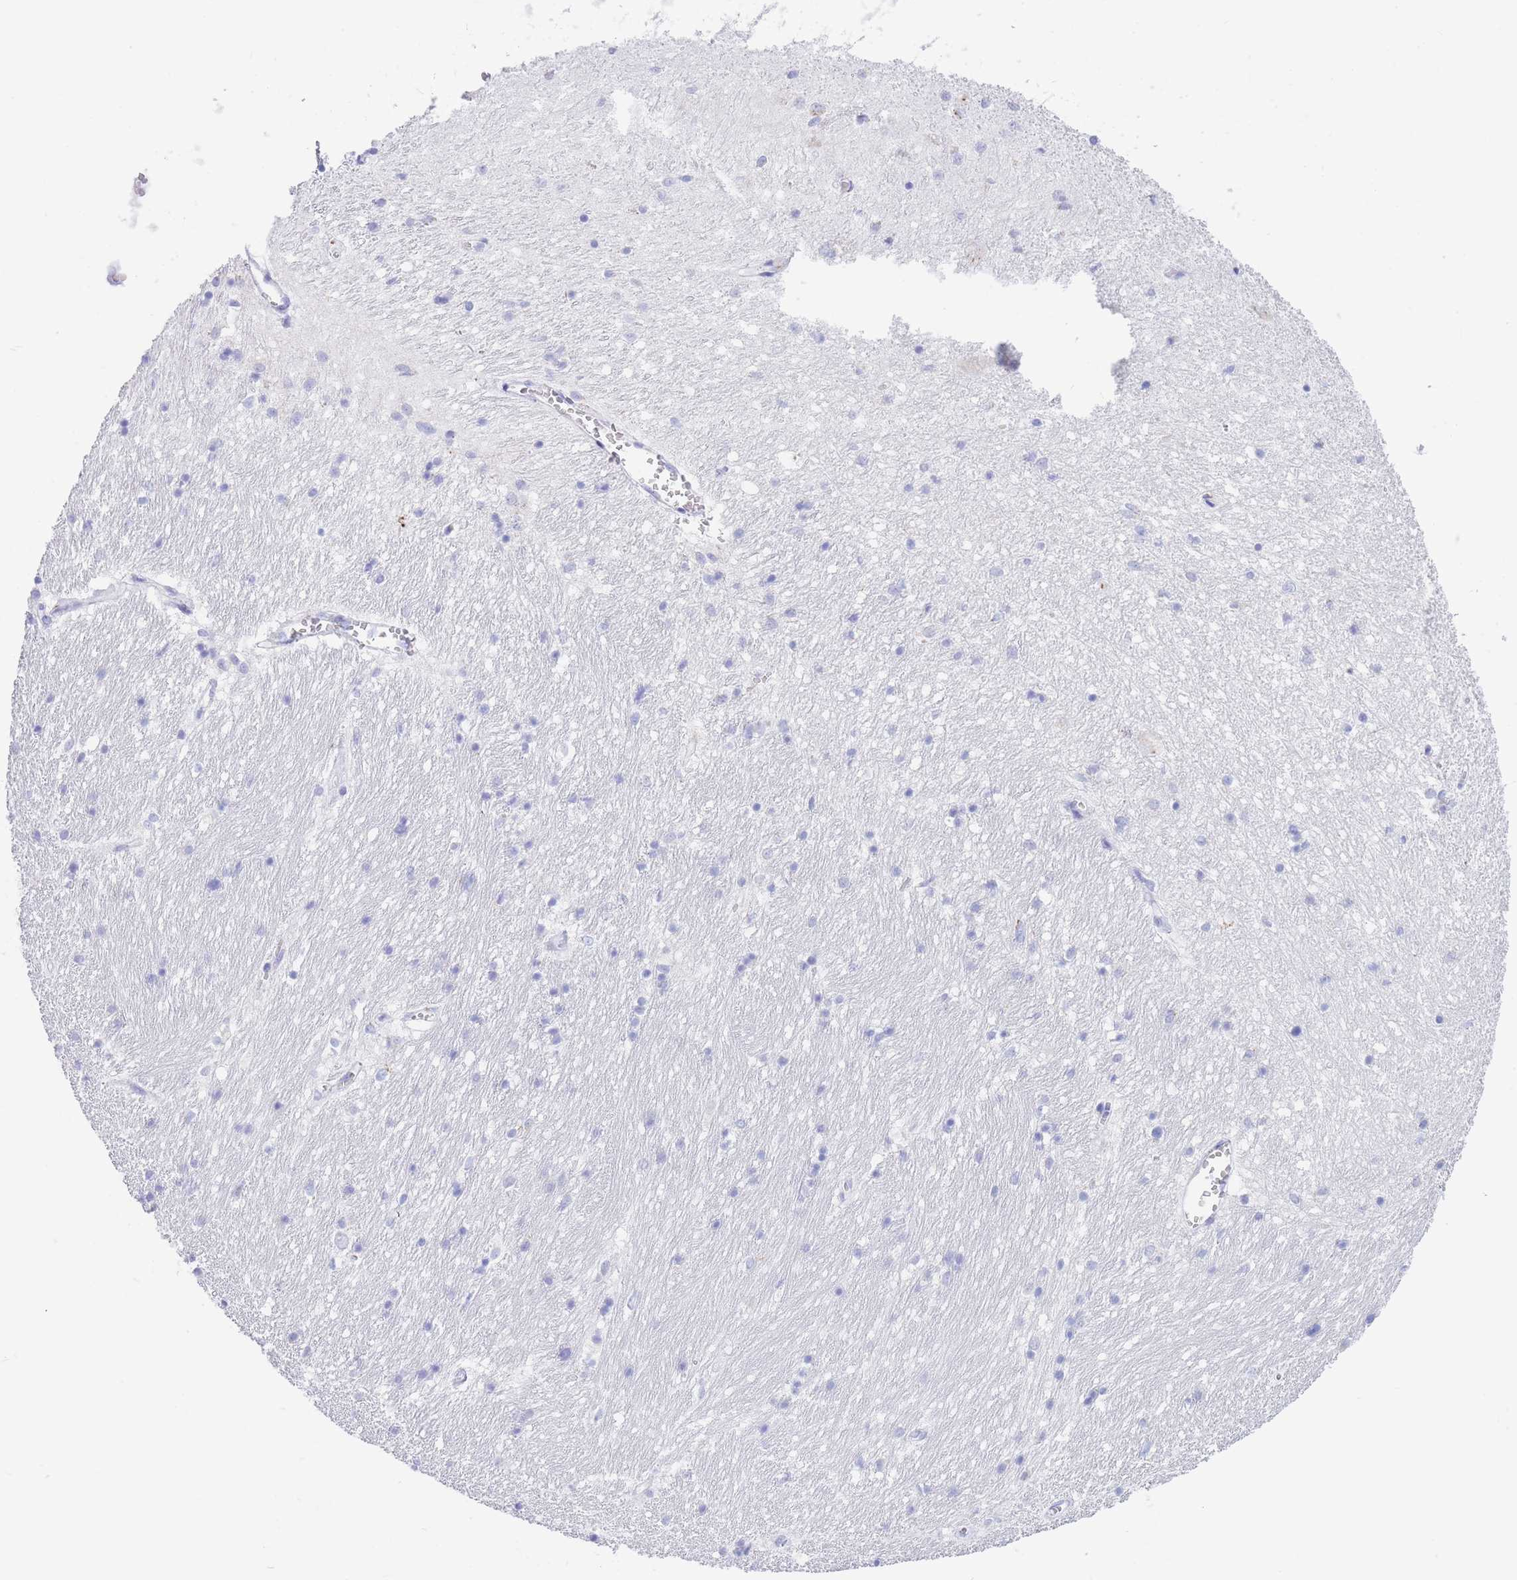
{"staining": {"intensity": "negative", "quantity": "none", "location": "none"}, "tissue": "hippocampus", "cell_type": "Glial cells", "image_type": "normal", "snomed": [{"axis": "morphology", "description": "Normal tissue, NOS"}, {"axis": "topography", "description": "Hippocampus"}], "caption": "Immunohistochemical staining of benign human hippocampus shows no significant staining in glial cells. (Immunohistochemistry (ihc), brightfield microscopy, high magnification).", "gene": "FAM3C", "patient": {"sex": "female", "age": 64}}